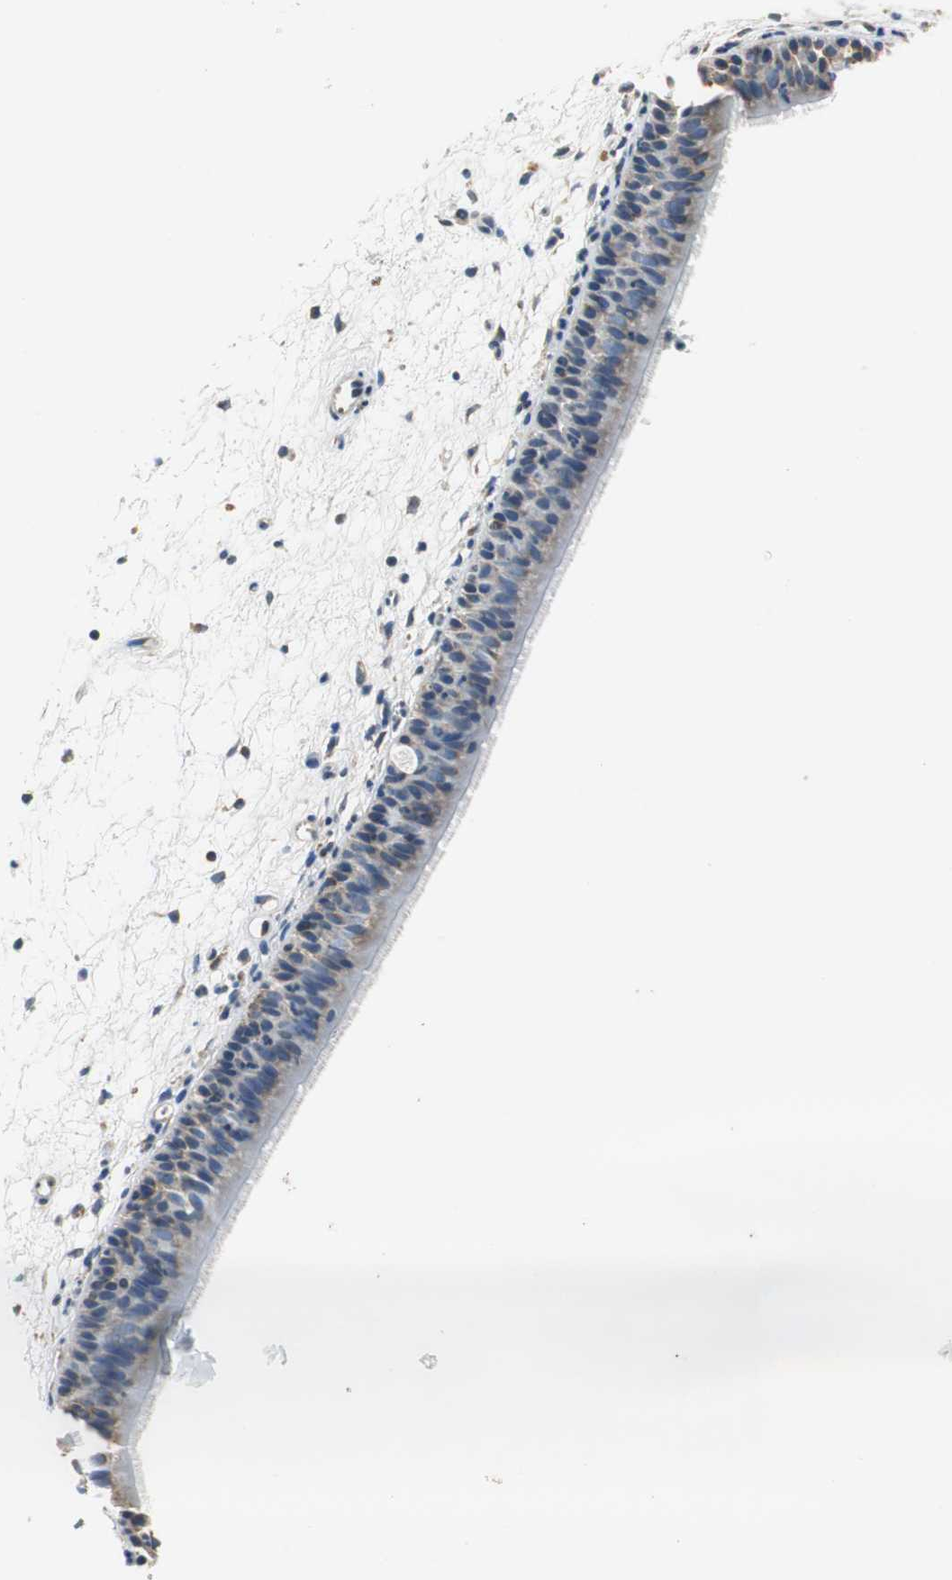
{"staining": {"intensity": "moderate", "quantity": ">75%", "location": "cytoplasmic/membranous"}, "tissue": "nasopharynx", "cell_type": "Respiratory epithelial cells", "image_type": "normal", "snomed": [{"axis": "morphology", "description": "Normal tissue, NOS"}, {"axis": "topography", "description": "Nasopharynx"}], "caption": "Immunohistochemistry of benign nasopharynx exhibits medium levels of moderate cytoplasmic/membranous positivity in approximately >75% of respiratory epithelial cells.", "gene": "CNOT3", "patient": {"sex": "female", "age": 54}}